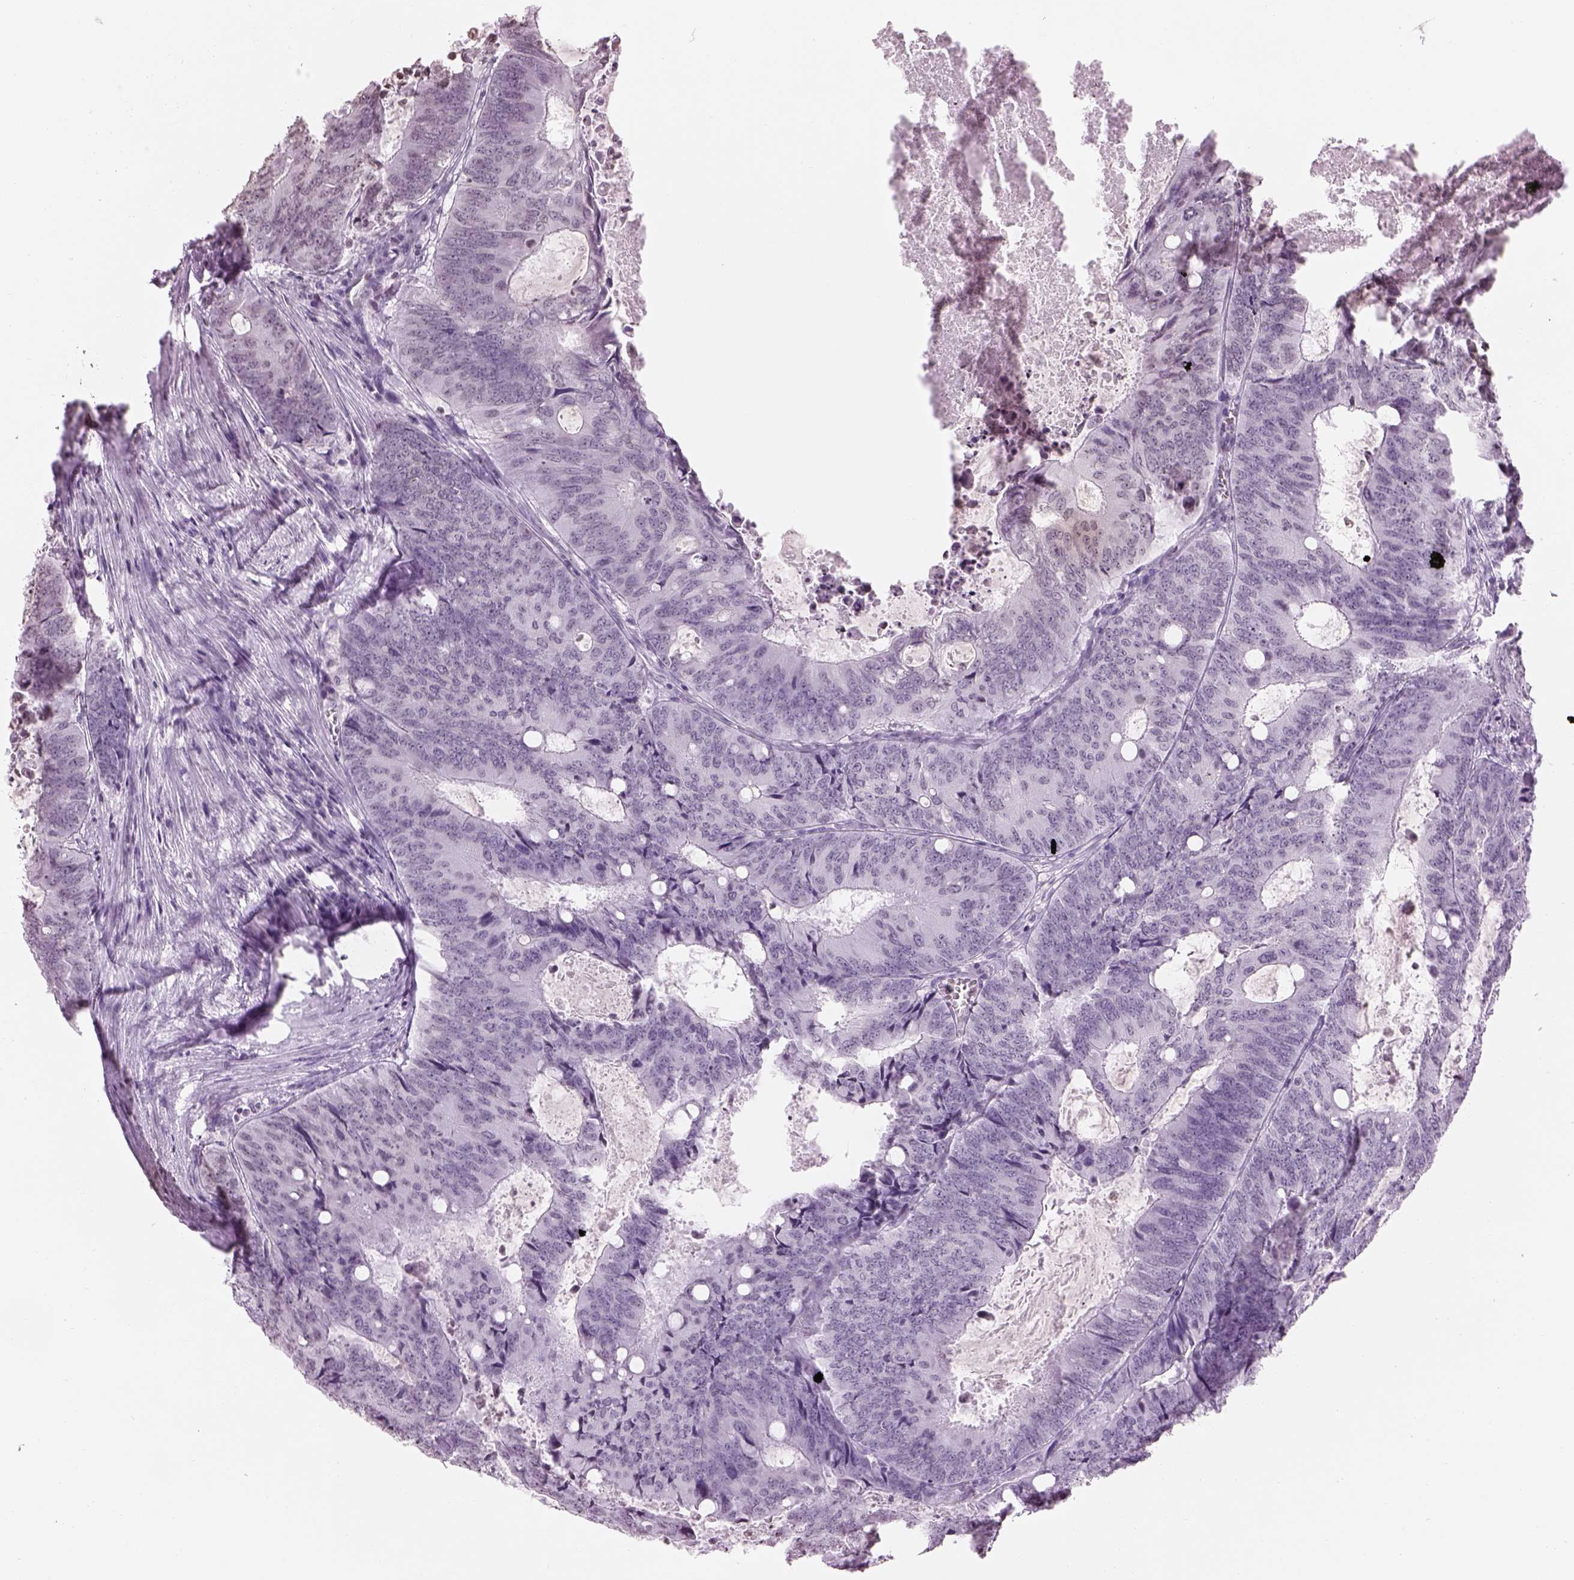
{"staining": {"intensity": "negative", "quantity": "none", "location": "none"}, "tissue": "colorectal cancer", "cell_type": "Tumor cells", "image_type": "cancer", "snomed": [{"axis": "morphology", "description": "Adenocarcinoma, NOS"}, {"axis": "topography", "description": "Colon"}], "caption": "High power microscopy histopathology image of an immunohistochemistry (IHC) image of colorectal cancer, revealing no significant positivity in tumor cells.", "gene": "BARHL1", "patient": {"sex": "male", "age": 67}}